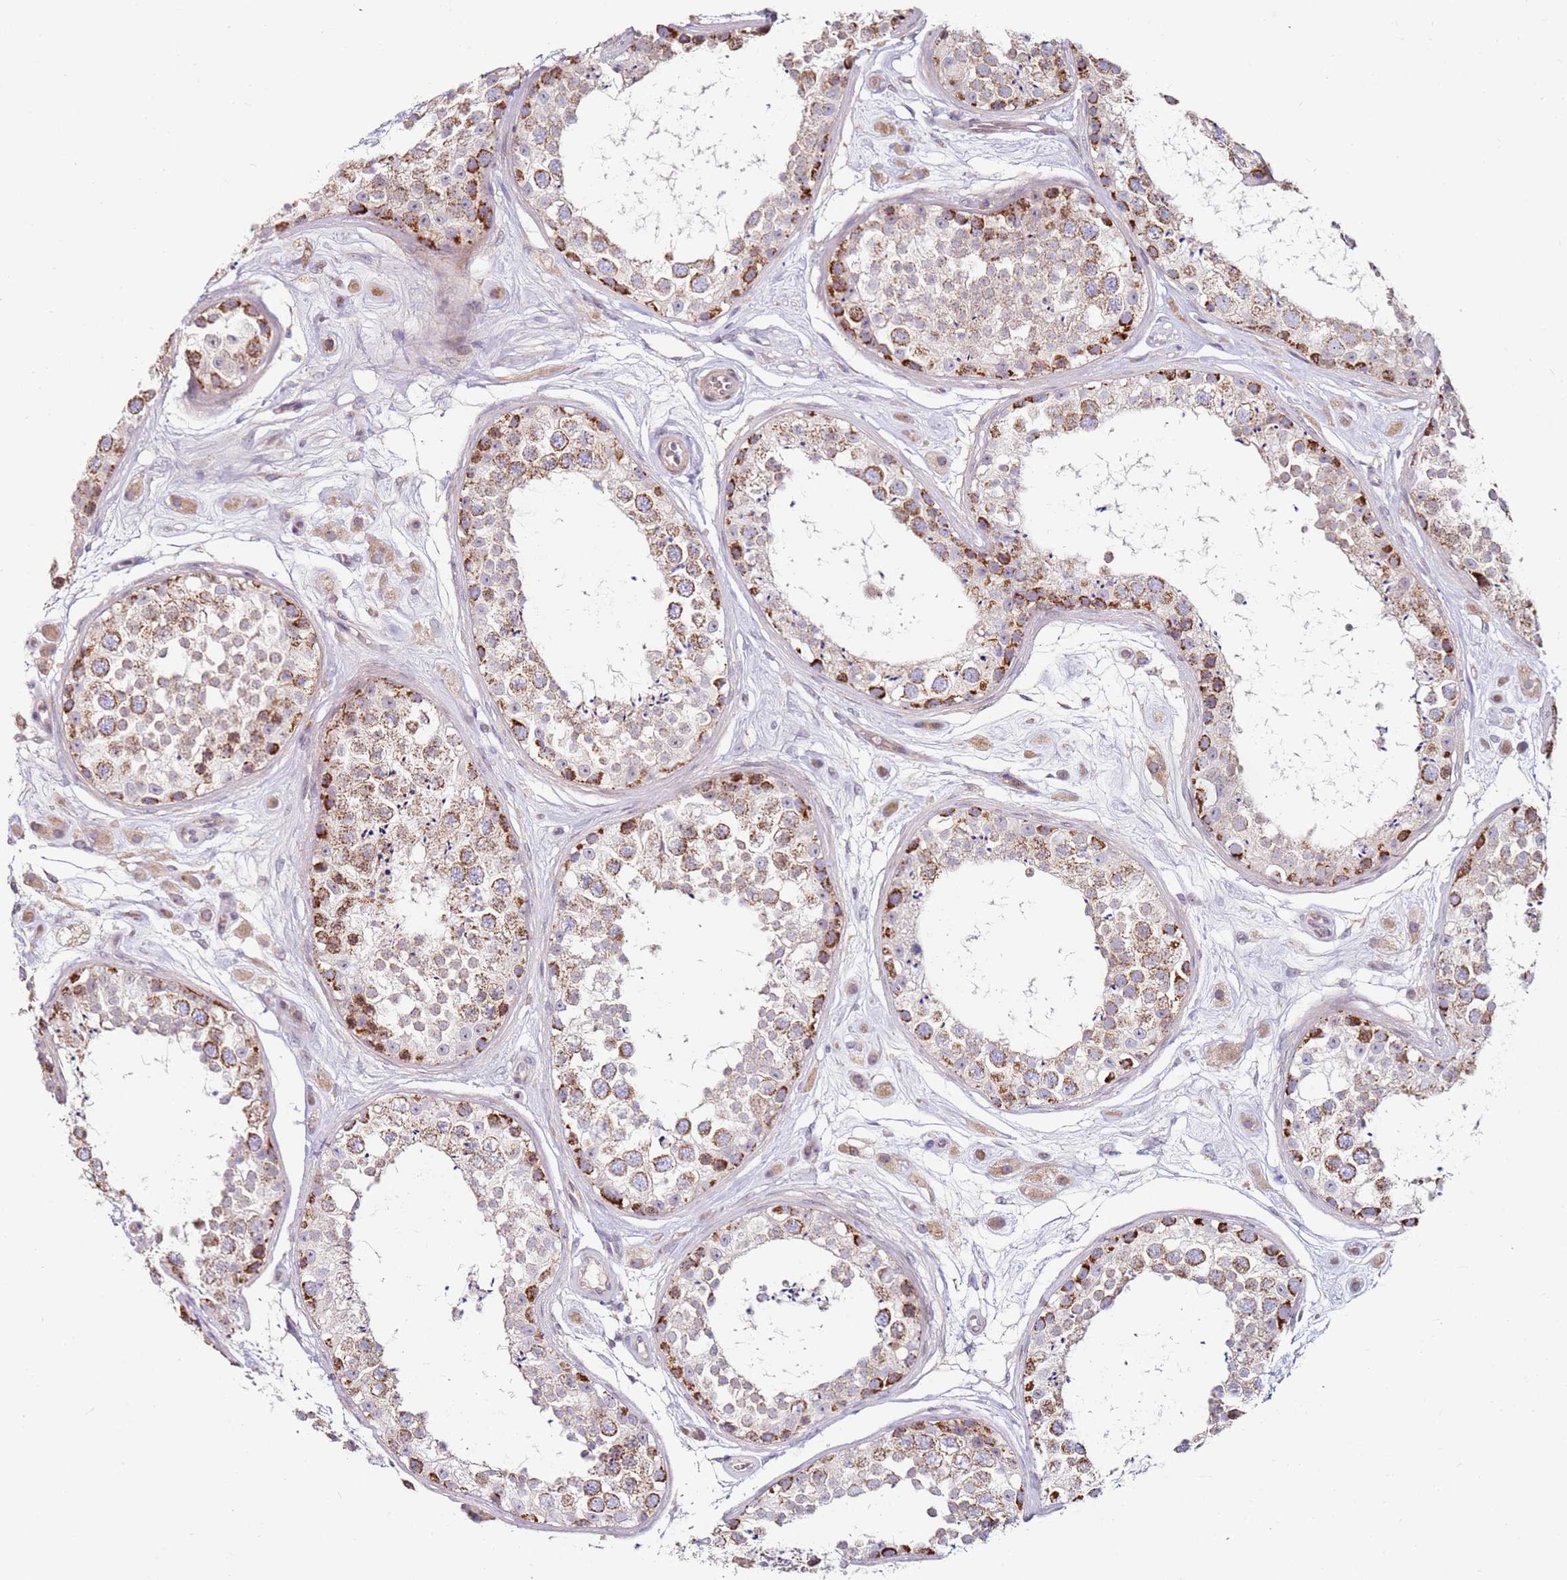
{"staining": {"intensity": "strong", "quantity": "25%-75%", "location": "cytoplasmic/membranous"}, "tissue": "testis", "cell_type": "Cells in seminiferous ducts", "image_type": "normal", "snomed": [{"axis": "morphology", "description": "Normal tissue, NOS"}, {"axis": "topography", "description": "Testis"}], "caption": "IHC of normal testis demonstrates high levels of strong cytoplasmic/membranous staining in about 25%-75% of cells in seminiferous ducts. (Brightfield microscopy of DAB IHC at high magnification).", "gene": "RARS2", "patient": {"sex": "male", "age": 25}}